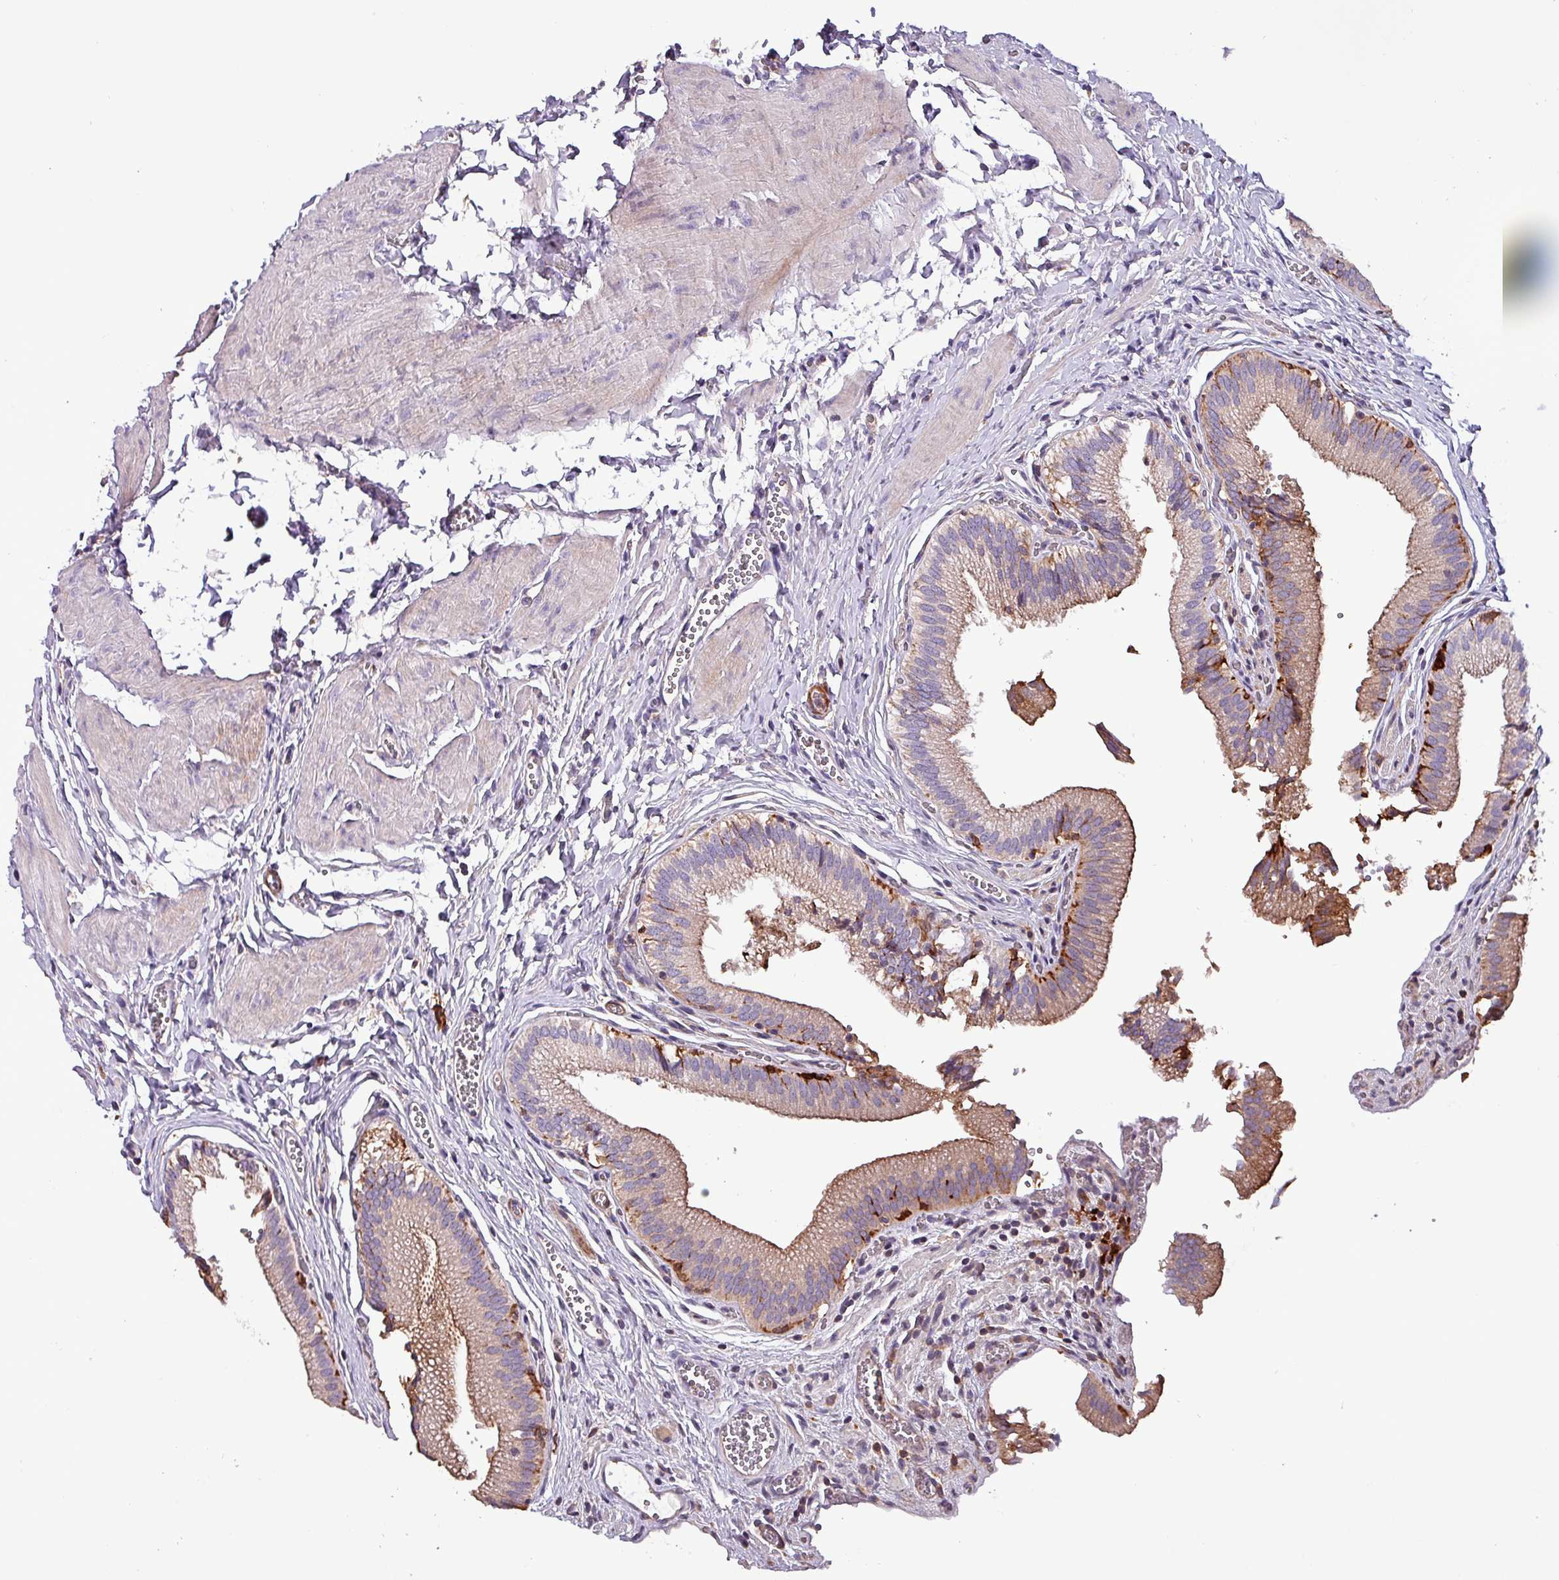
{"staining": {"intensity": "strong", "quantity": "25%-75%", "location": "cytoplasmic/membranous"}, "tissue": "gallbladder", "cell_type": "Glandular cells", "image_type": "normal", "snomed": [{"axis": "morphology", "description": "Normal tissue, NOS"}, {"axis": "topography", "description": "Gallbladder"}, {"axis": "topography", "description": "Peripheral nerve tissue"}], "caption": "Strong cytoplasmic/membranous protein expression is identified in approximately 25%-75% of glandular cells in gallbladder. (brown staining indicates protein expression, while blue staining denotes nuclei).", "gene": "SCIN", "patient": {"sex": "male", "age": 17}}